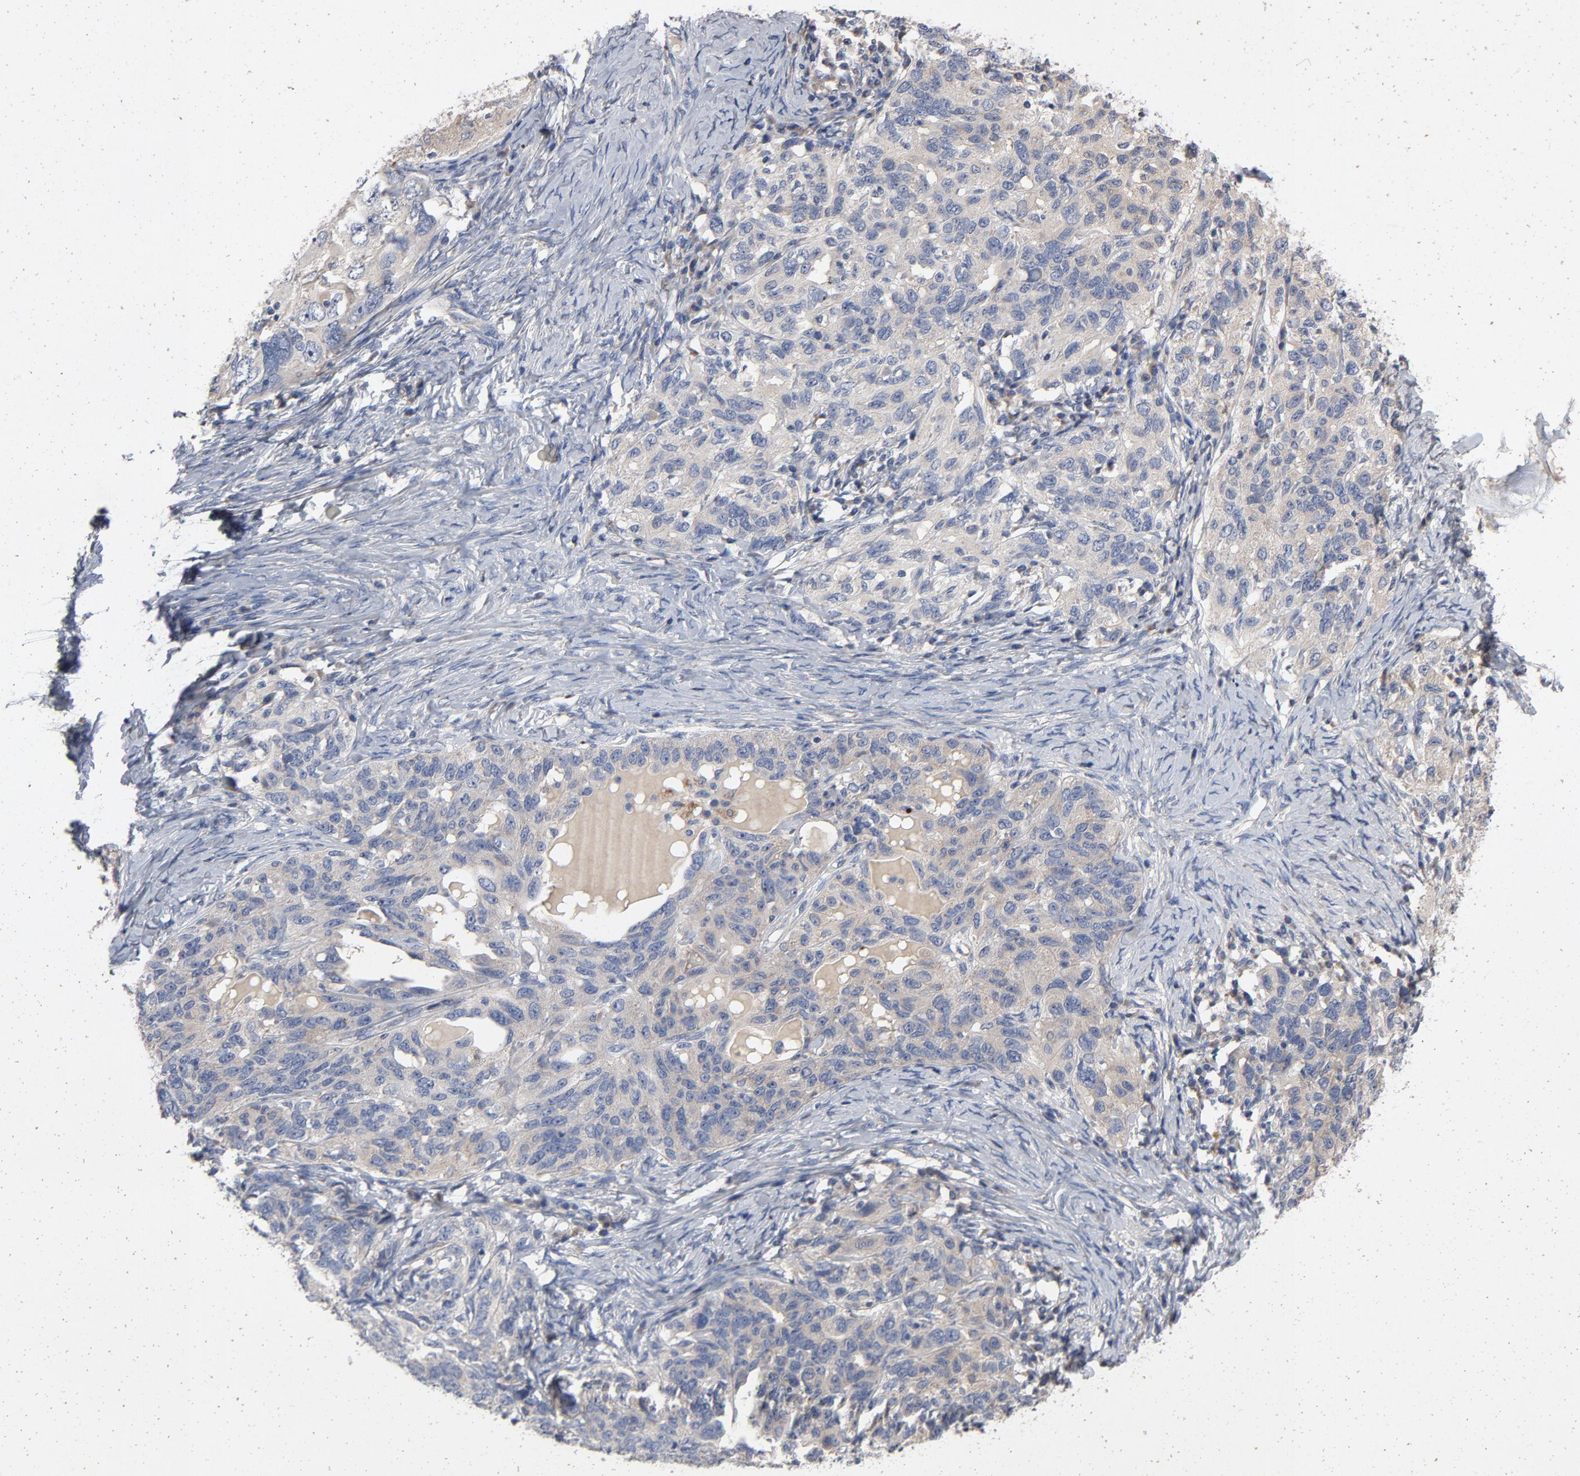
{"staining": {"intensity": "weak", "quantity": ">75%", "location": "cytoplasmic/membranous"}, "tissue": "ovarian cancer", "cell_type": "Tumor cells", "image_type": "cancer", "snomed": [{"axis": "morphology", "description": "Cystadenocarcinoma, serous, NOS"}, {"axis": "topography", "description": "Ovary"}], "caption": "A photomicrograph showing weak cytoplasmic/membranous expression in approximately >75% of tumor cells in ovarian cancer, as visualized by brown immunohistochemical staining.", "gene": "CCDC134", "patient": {"sex": "female", "age": 82}}